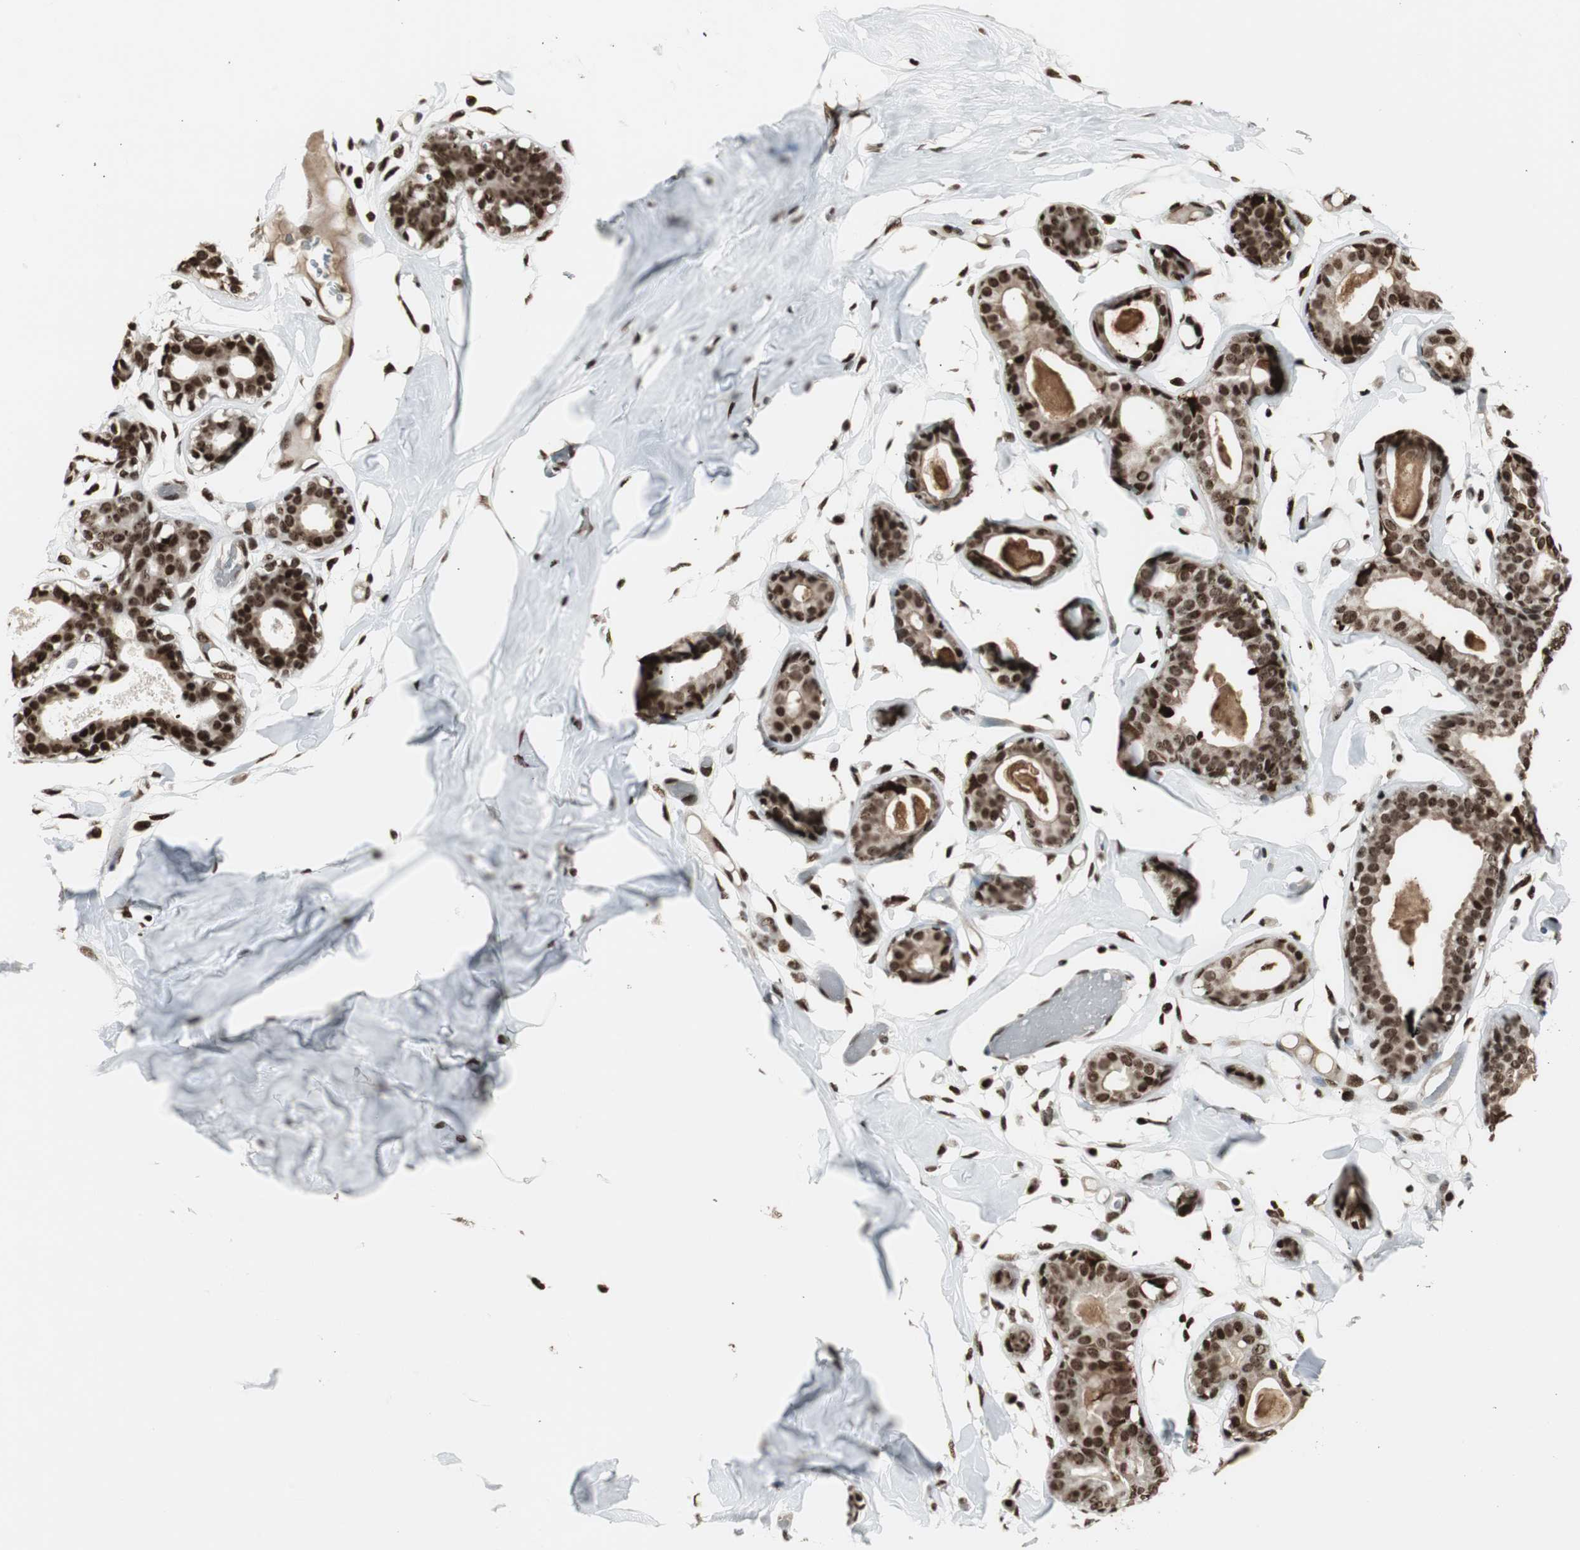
{"staining": {"intensity": "strong", "quantity": ">75%", "location": "nuclear"}, "tissue": "breast", "cell_type": "Adipocytes", "image_type": "normal", "snomed": [{"axis": "morphology", "description": "Normal tissue, NOS"}, {"axis": "topography", "description": "Breast"}, {"axis": "topography", "description": "Soft tissue"}], "caption": "Benign breast was stained to show a protein in brown. There is high levels of strong nuclear positivity in approximately >75% of adipocytes. Using DAB (3,3'-diaminobenzidine) (brown) and hematoxylin (blue) stains, captured at high magnification using brightfield microscopy.", "gene": "PARN", "patient": {"sex": "female", "age": 25}}